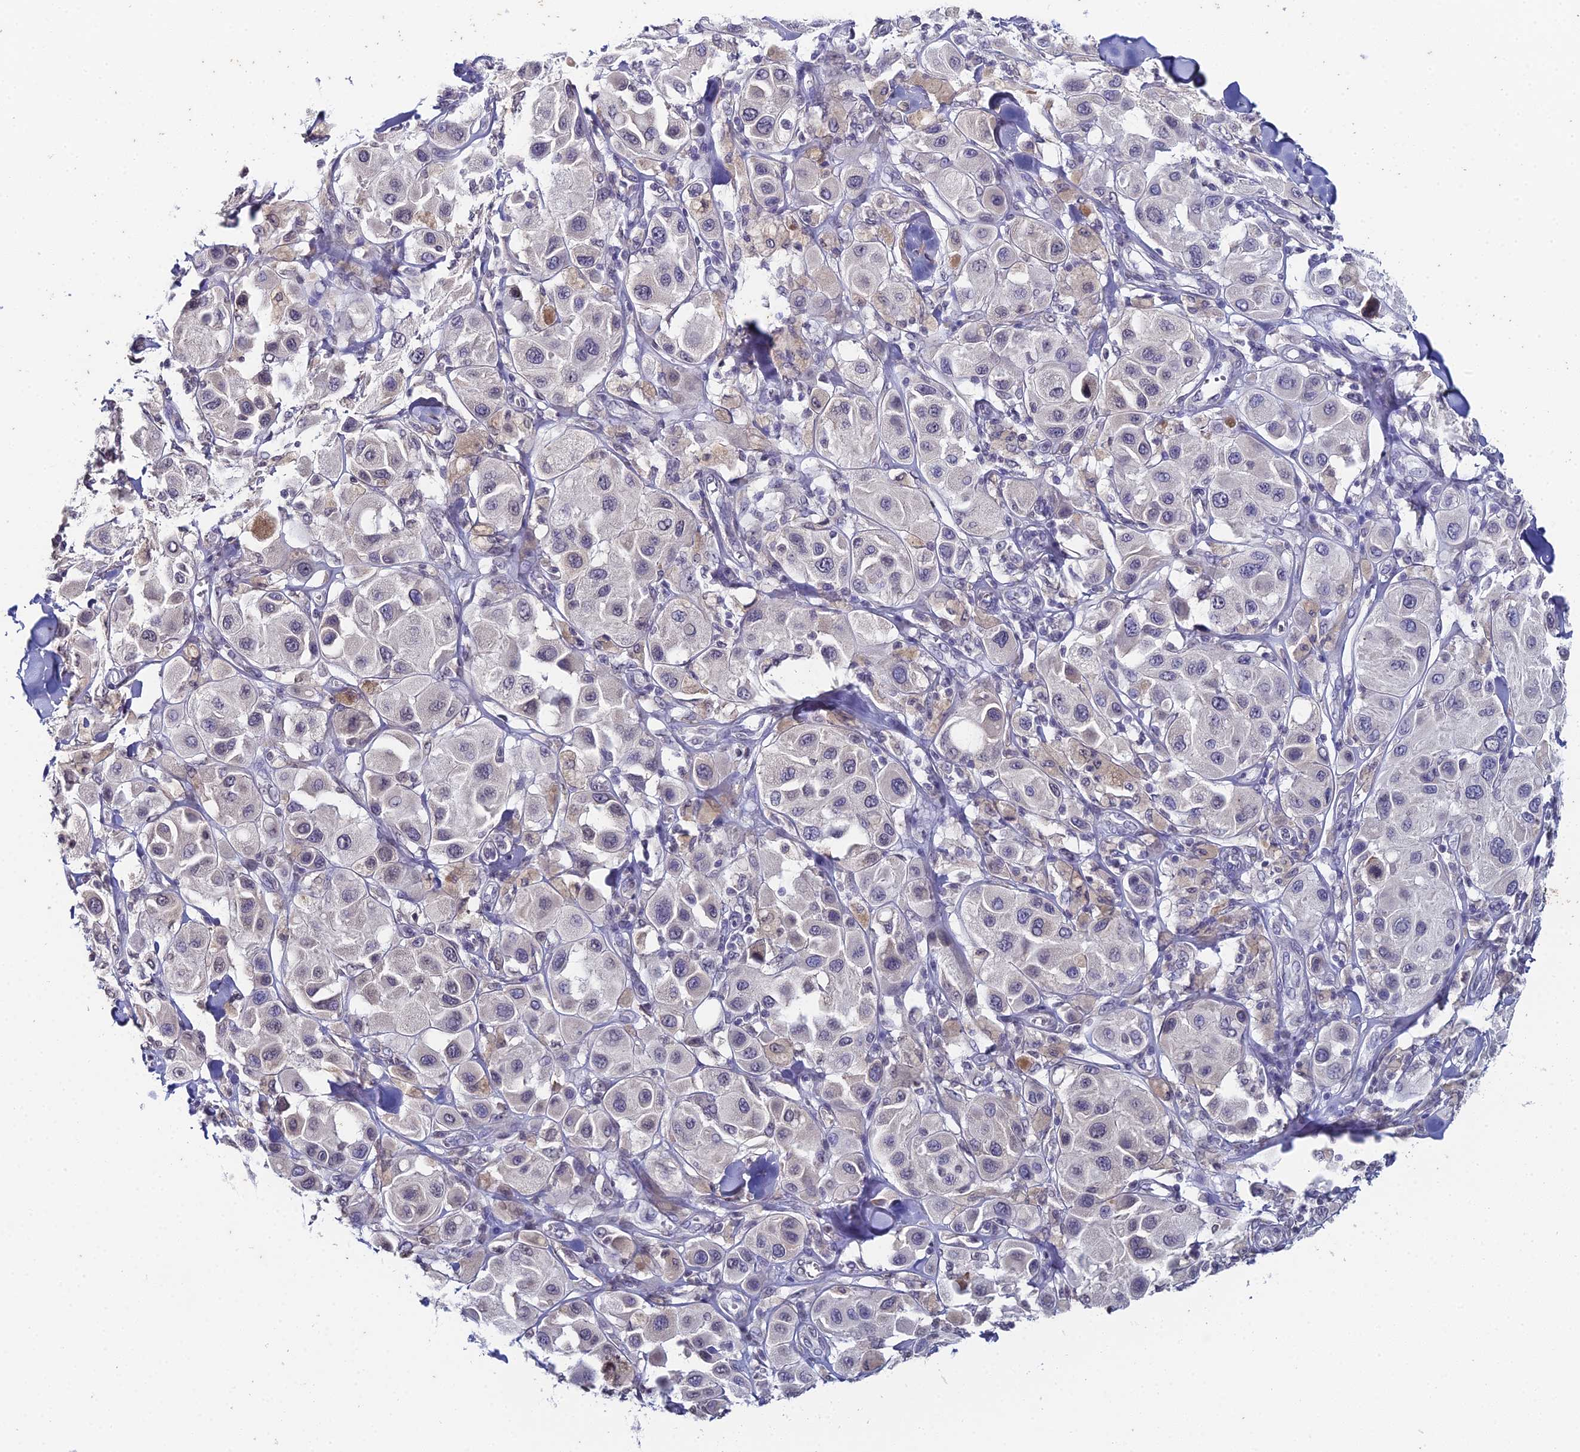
{"staining": {"intensity": "negative", "quantity": "none", "location": "none"}, "tissue": "melanoma", "cell_type": "Tumor cells", "image_type": "cancer", "snomed": [{"axis": "morphology", "description": "Malignant melanoma, Metastatic site"}, {"axis": "topography", "description": "Skin"}], "caption": "Immunohistochemistry (IHC) image of neoplastic tissue: melanoma stained with DAB (3,3'-diaminobenzidine) shows no significant protein staining in tumor cells.", "gene": "PRR22", "patient": {"sex": "male", "age": 41}}